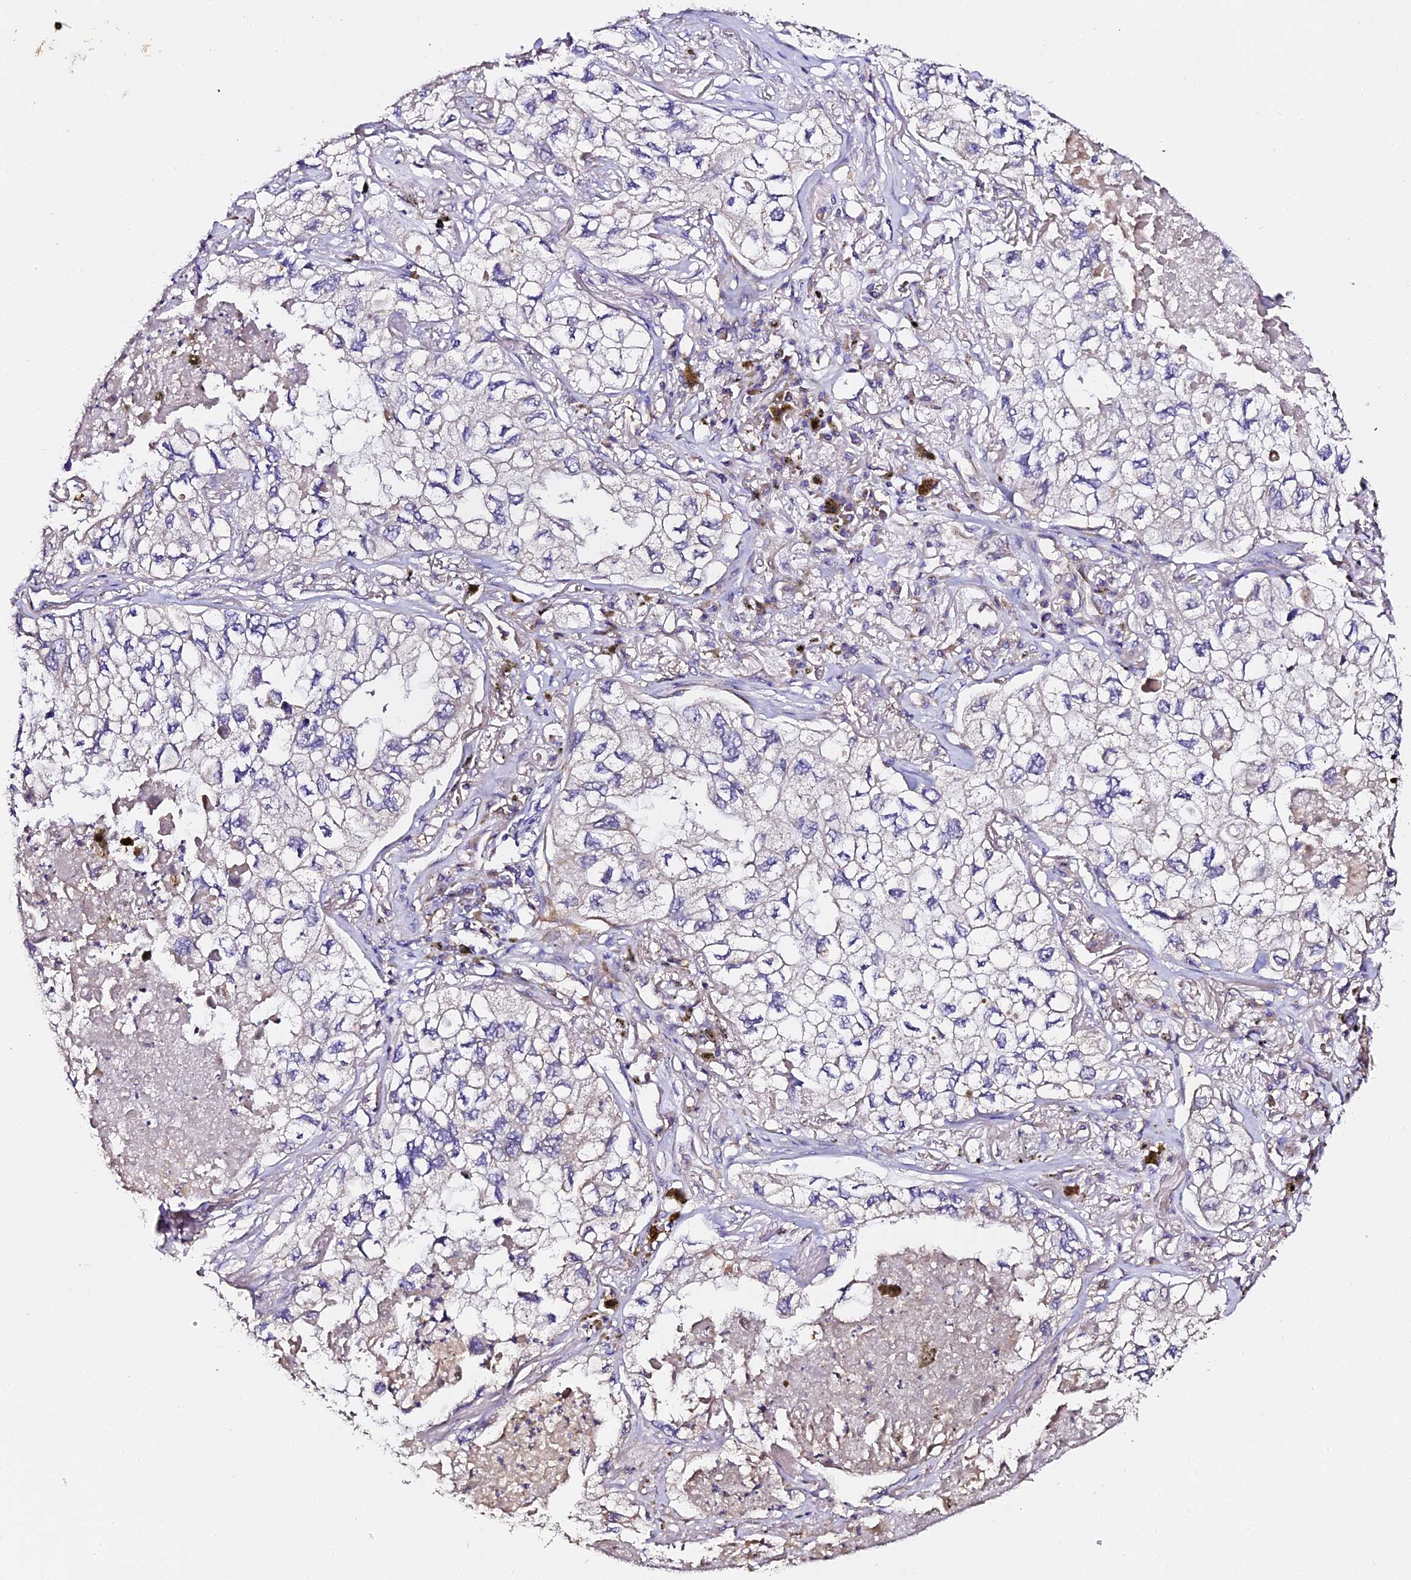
{"staining": {"intensity": "negative", "quantity": "none", "location": "none"}, "tissue": "lung cancer", "cell_type": "Tumor cells", "image_type": "cancer", "snomed": [{"axis": "morphology", "description": "Adenocarcinoma, NOS"}, {"axis": "topography", "description": "Lung"}], "caption": "Human lung adenocarcinoma stained for a protein using IHC exhibits no expression in tumor cells.", "gene": "TDO2", "patient": {"sex": "male", "age": 65}}